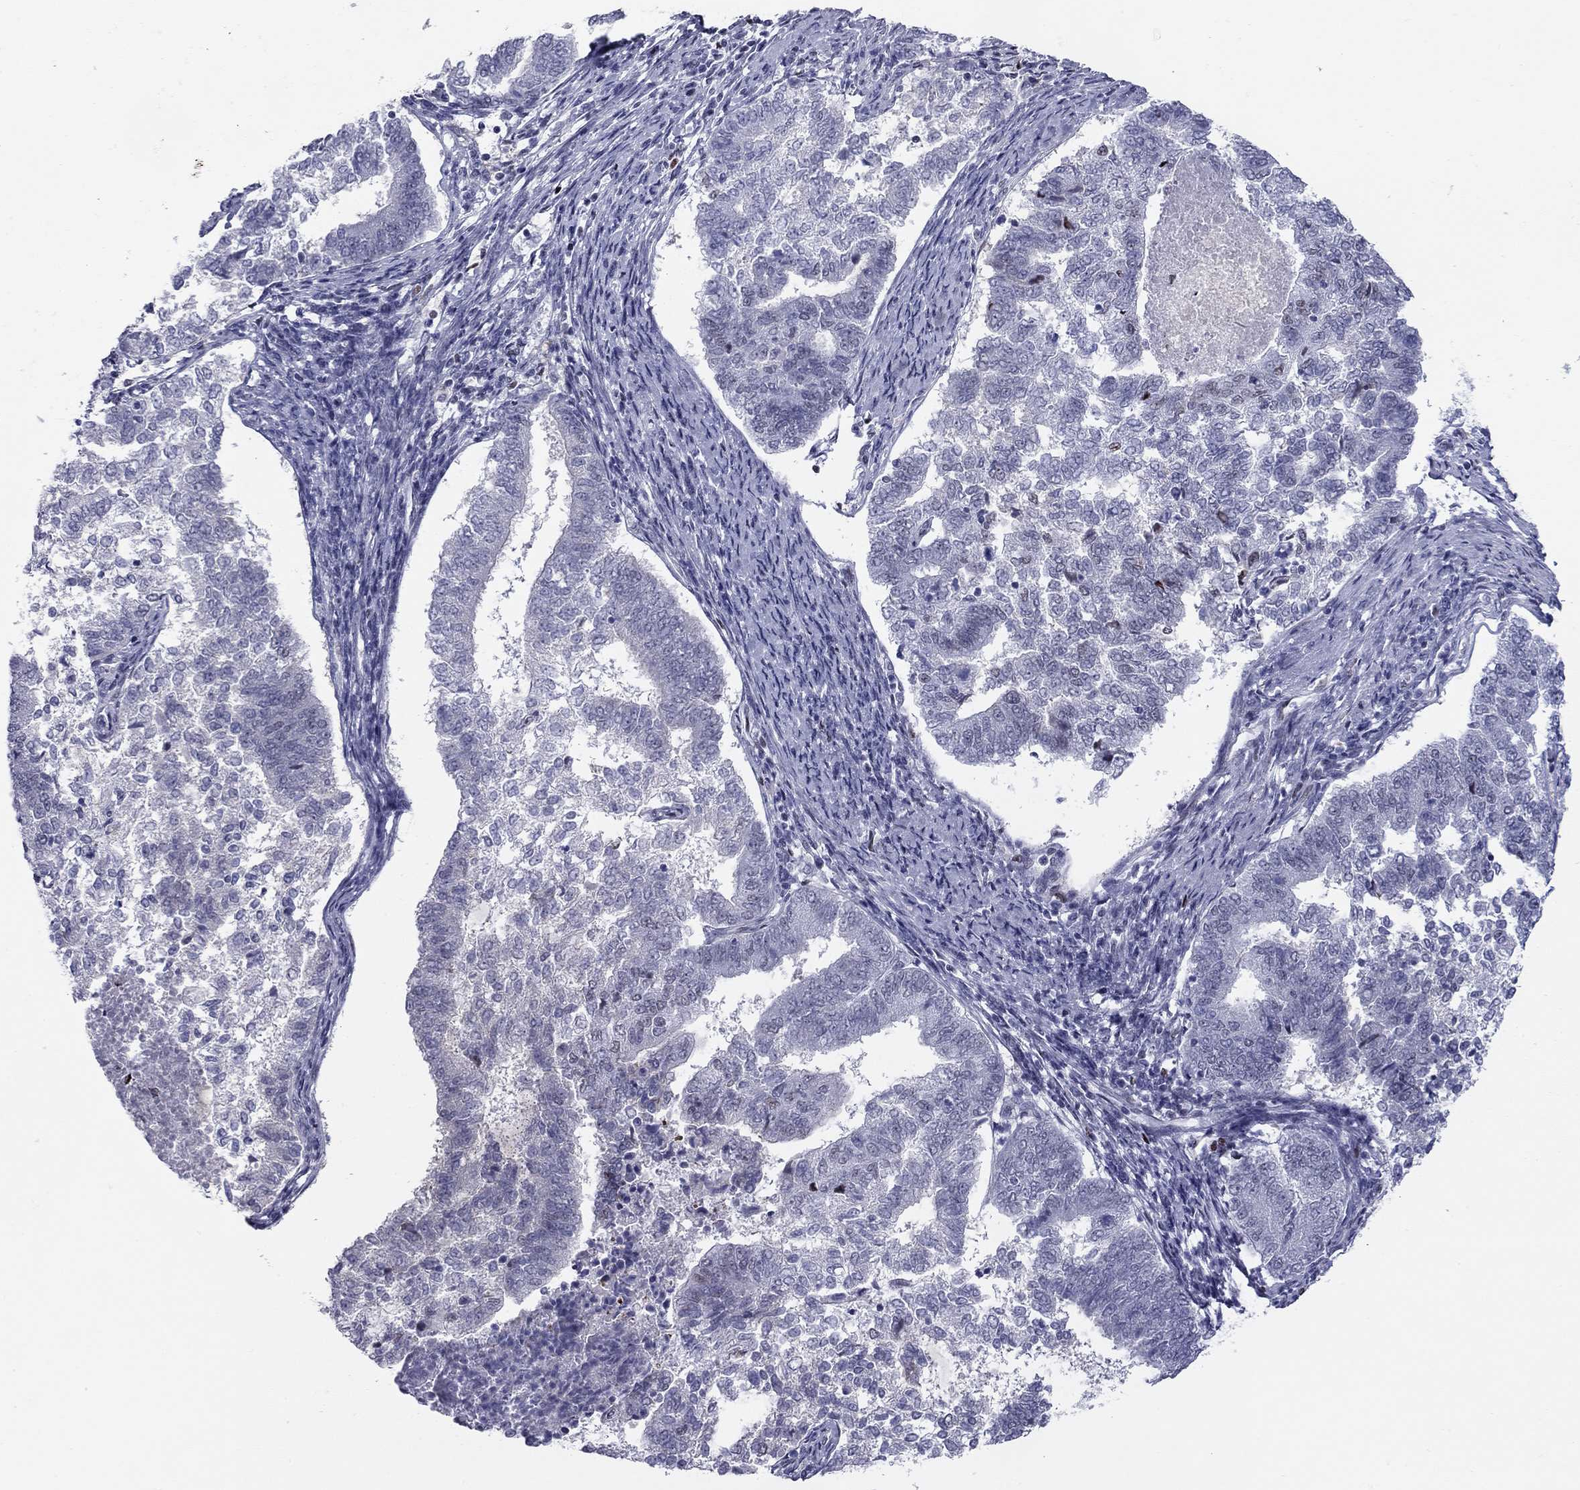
{"staining": {"intensity": "negative", "quantity": "none", "location": "none"}, "tissue": "endometrial cancer", "cell_type": "Tumor cells", "image_type": "cancer", "snomed": [{"axis": "morphology", "description": "Adenocarcinoma, NOS"}, {"axis": "topography", "description": "Endometrium"}], "caption": "A photomicrograph of human endometrial cancer (adenocarcinoma) is negative for staining in tumor cells.", "gene": "PCGF3", "patient": {"sex": "female", "age": 65}}